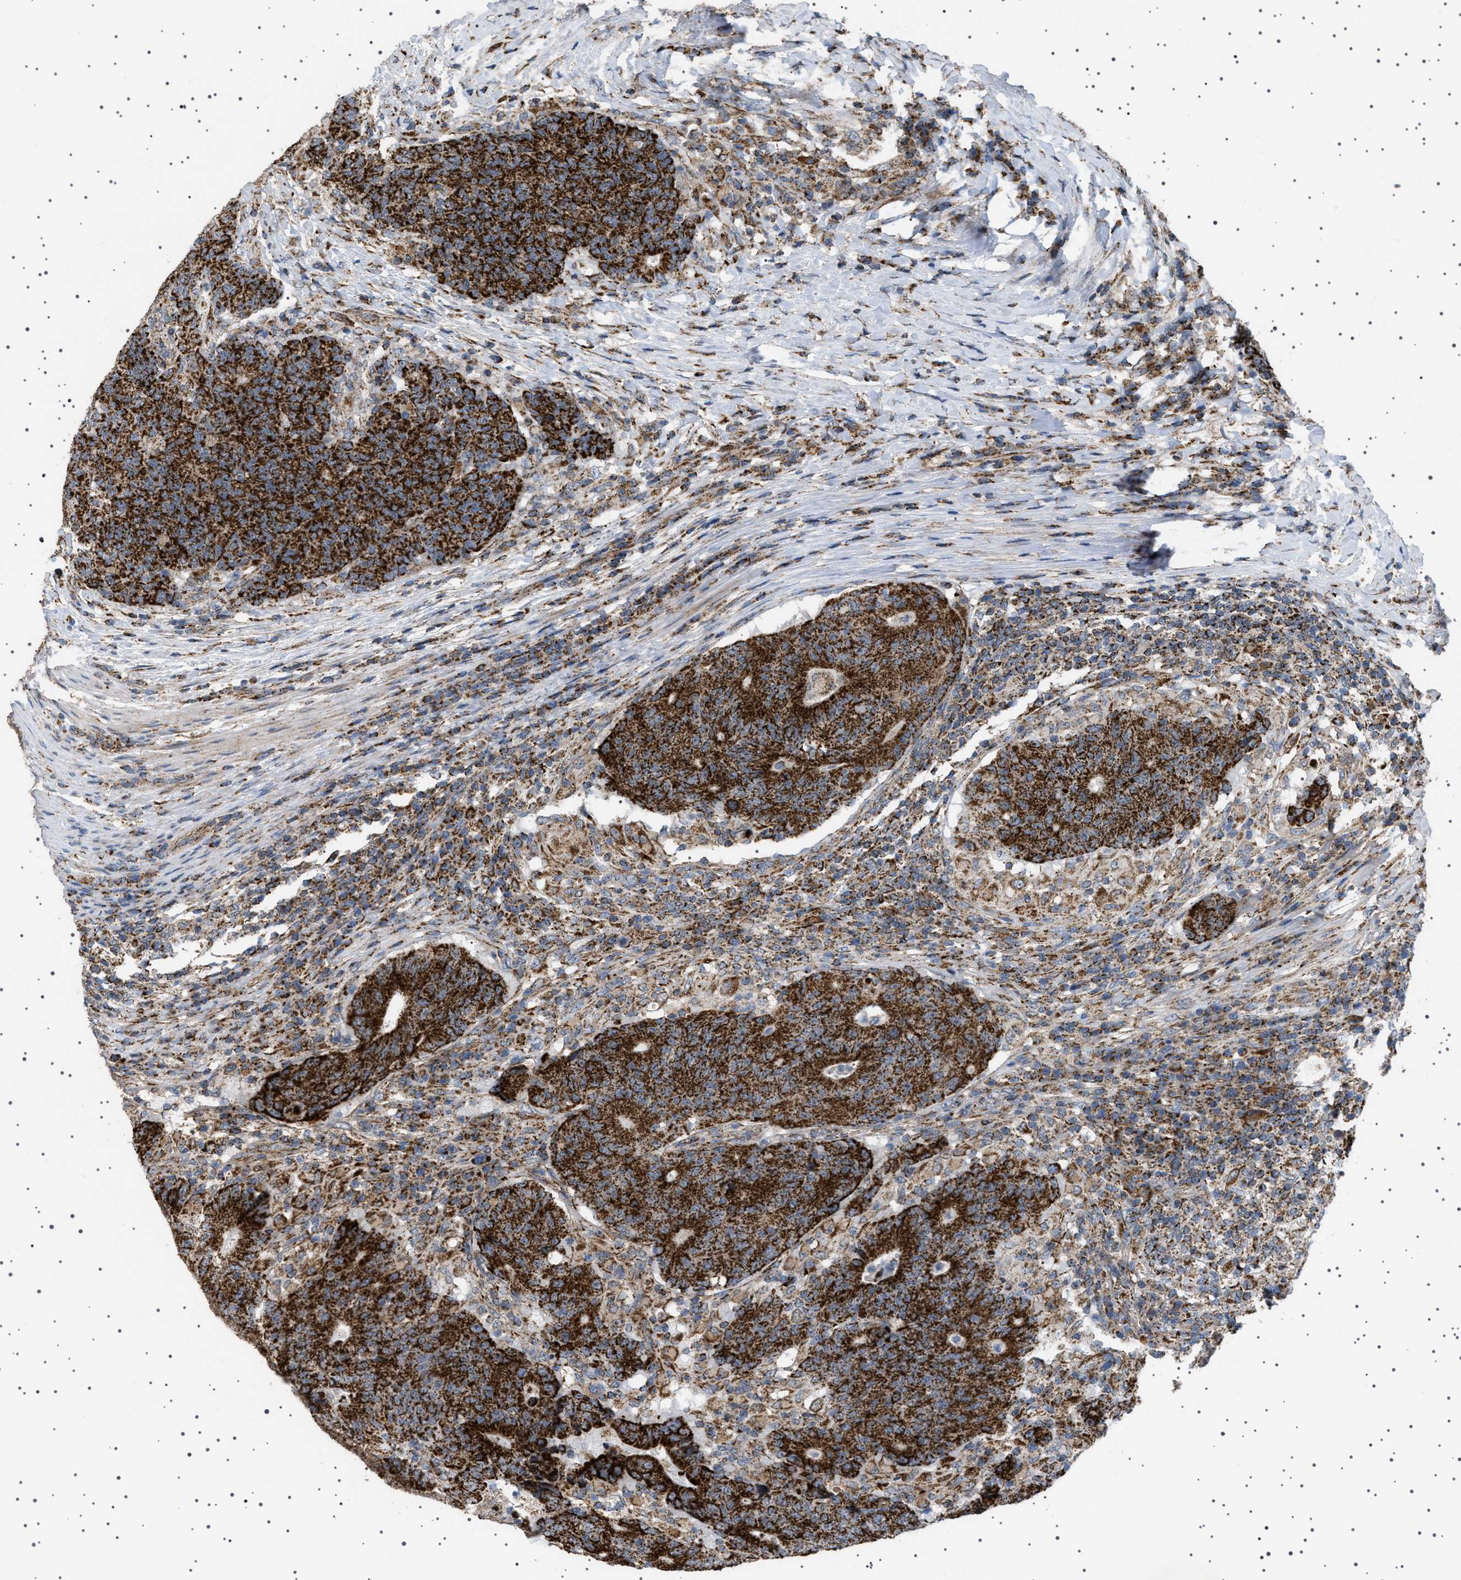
{"staining": {"intensity": "strong", "quantity": ">75%", "location": "cytoplasmic/membranous"}, "tissue": "colorectal cancer", "cell_type": "Tumor cells", "image_type": "cancer", "snomed": [{"axis": "morphology", "description": "Normal tissue, NOS"}, {"axis": "morphology", "description": "Adenocarcinoma, NOS"}, {"axis": "topography", "description": "Colon"}], "caption": "Human colorectal adenocarcinoma stained for a protein (brown) reveals strong cytoplasmic/membranous positive staining in about >75% of tumor cells.", "gene": "UBXN8", "patient": {"sex": "female", "age": 75}}